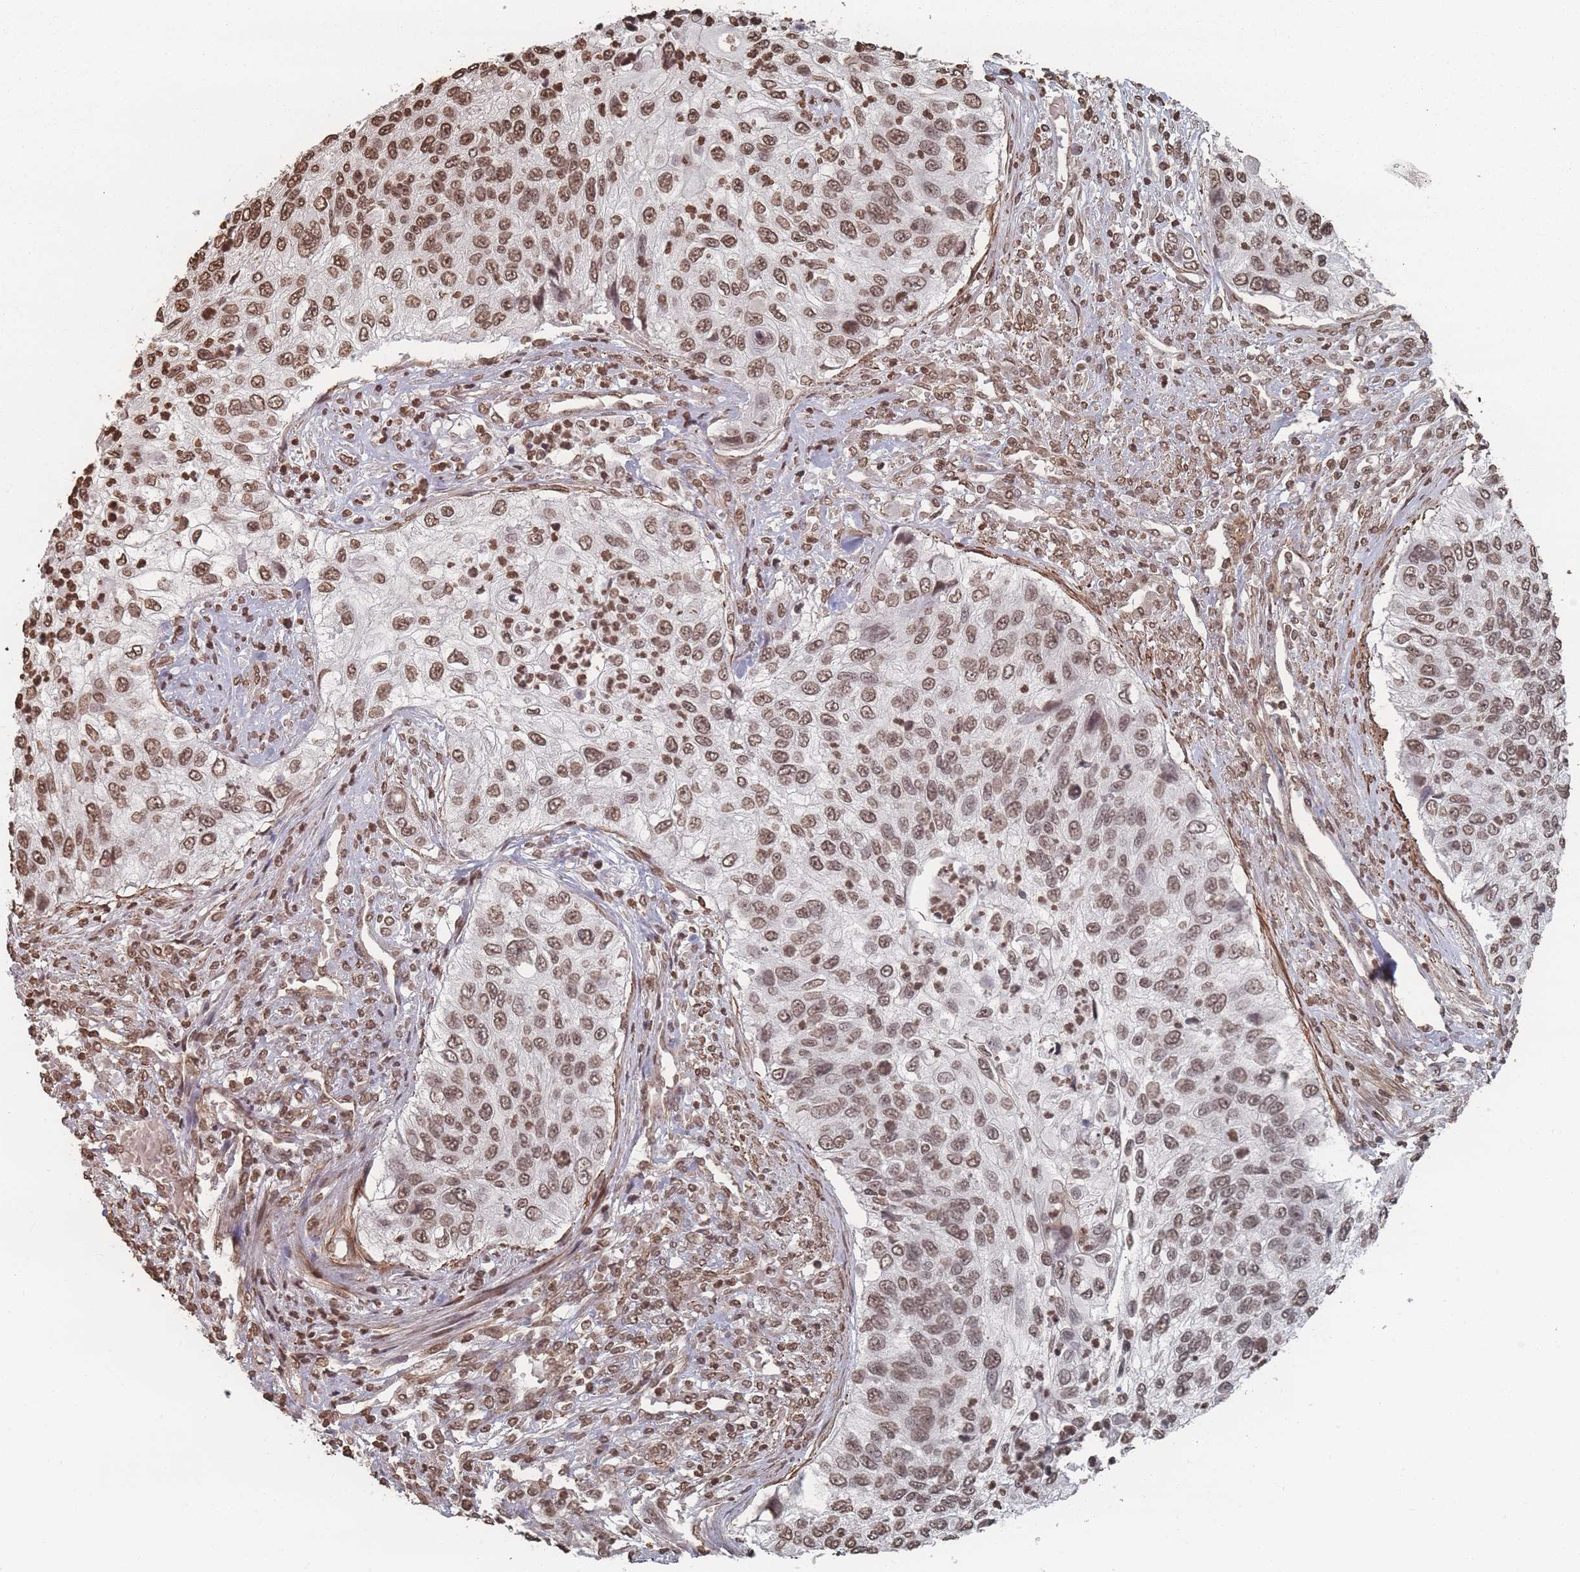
{"staining": {"intensity": "moderate", "quantity": ">75%", "location": "nuclear"}, "tissue": "urothelial cancer", "cell_type": "Tumor cells", "image_type": "cancer", "snomed": [{"axis": "morphology", "description": "Urothelial carcinoma, High grade"}, {"axis": "topography", "description": "Urinary bladder"}], "caption": "Immunohistochemical staining of human urothelial carcinoma (high-grade) demonstrates medium levels of moderate nuclear protein positivity in approximately >75% of tumor cells.", "gene": "PLEKHG5", "patient": {"sex": "female", "age": 60}}